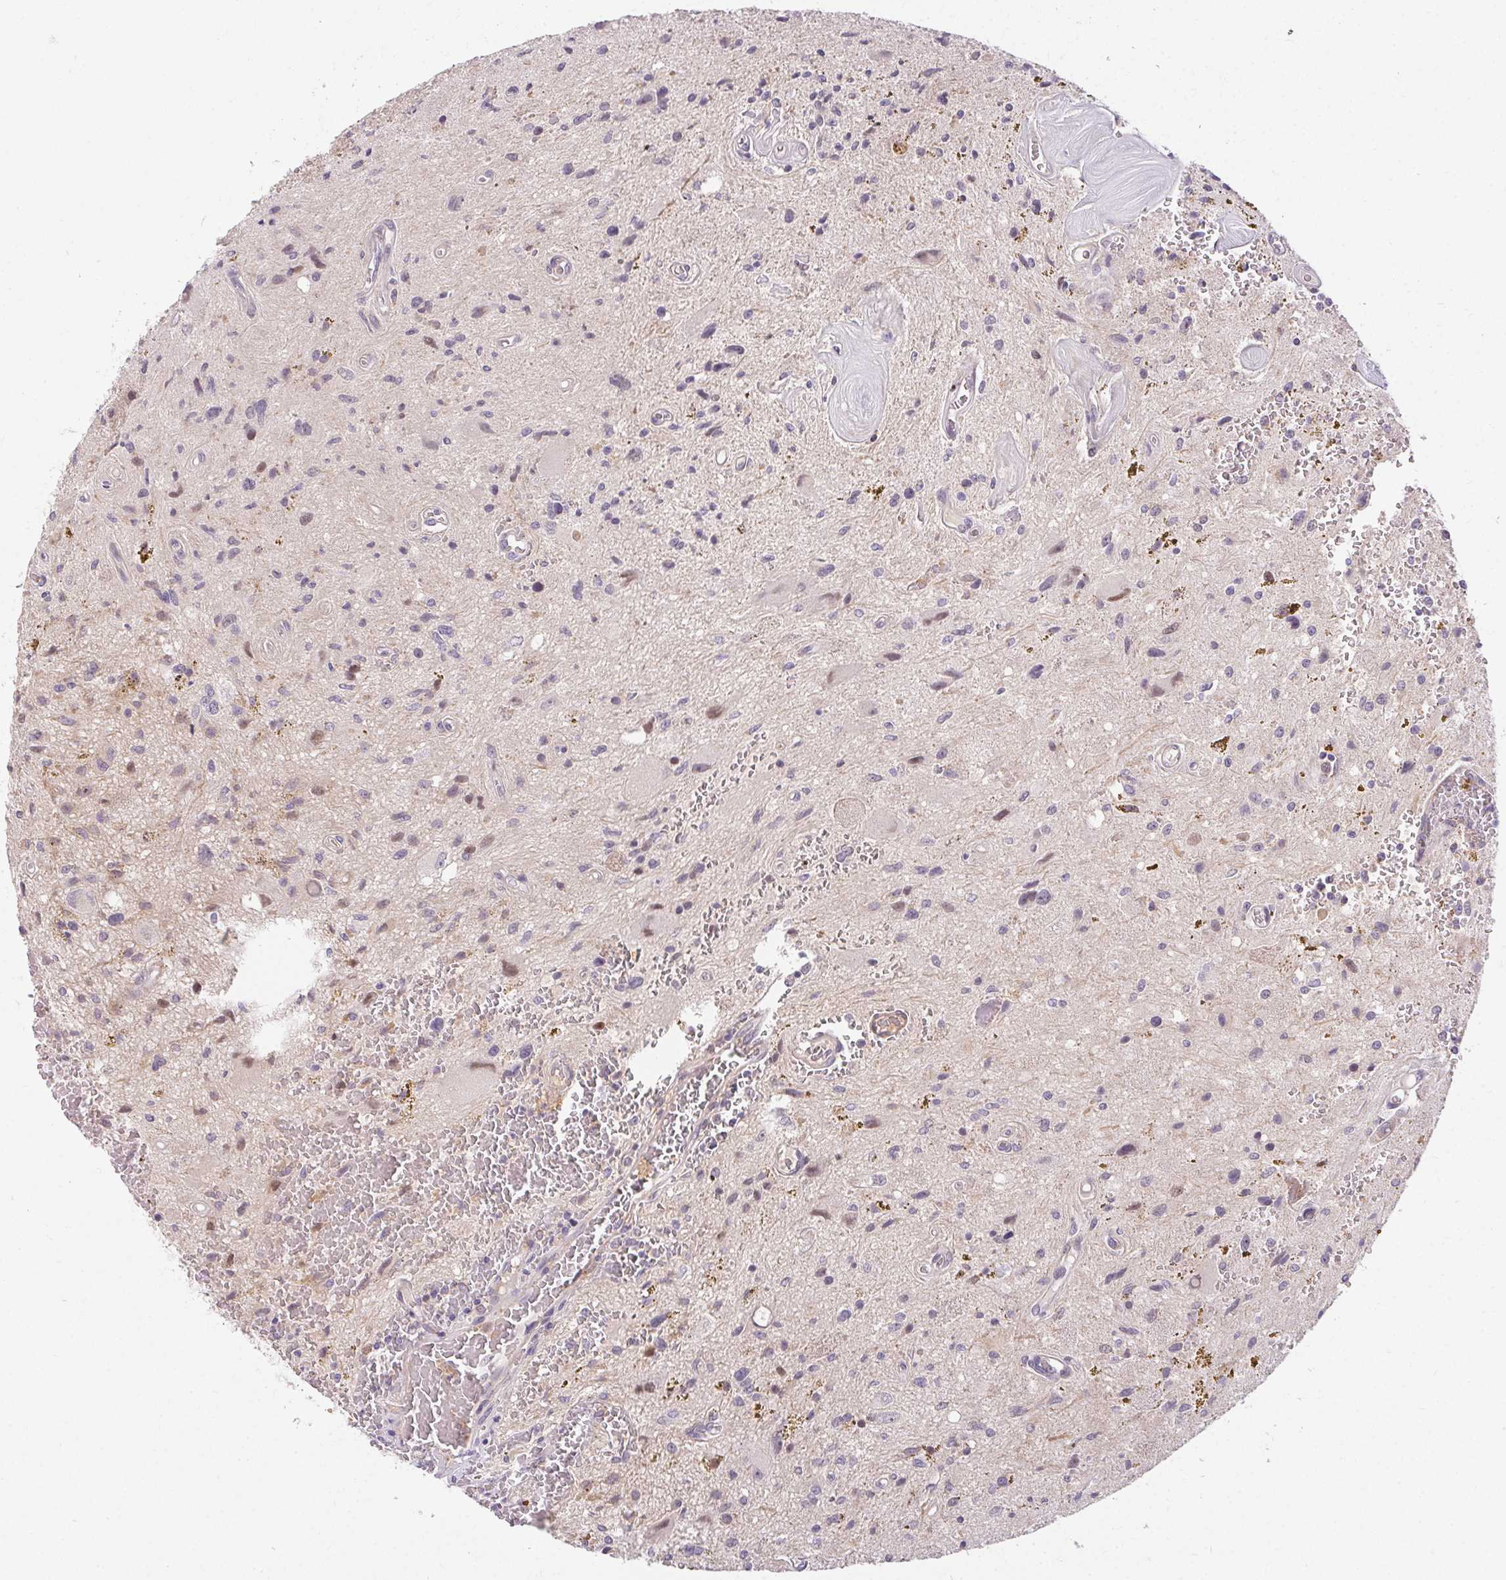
{"staining": {"intensity": "negative", "quantity": "none", "location": "none"}, "tissue": "glioma", "cell_type": "Tumor cells", "image_type": "cancer", "snomed": [{"axis": "morphology", "description": "Glioma, malignant, Low grade"}, {"axis": "topography", "description": "Cerebellum"}], "caption": "IHC of glioma shows no expression in tumor cells.", "gene": "TMEM52B", "patient": {"sex": "female", "age": 14}}